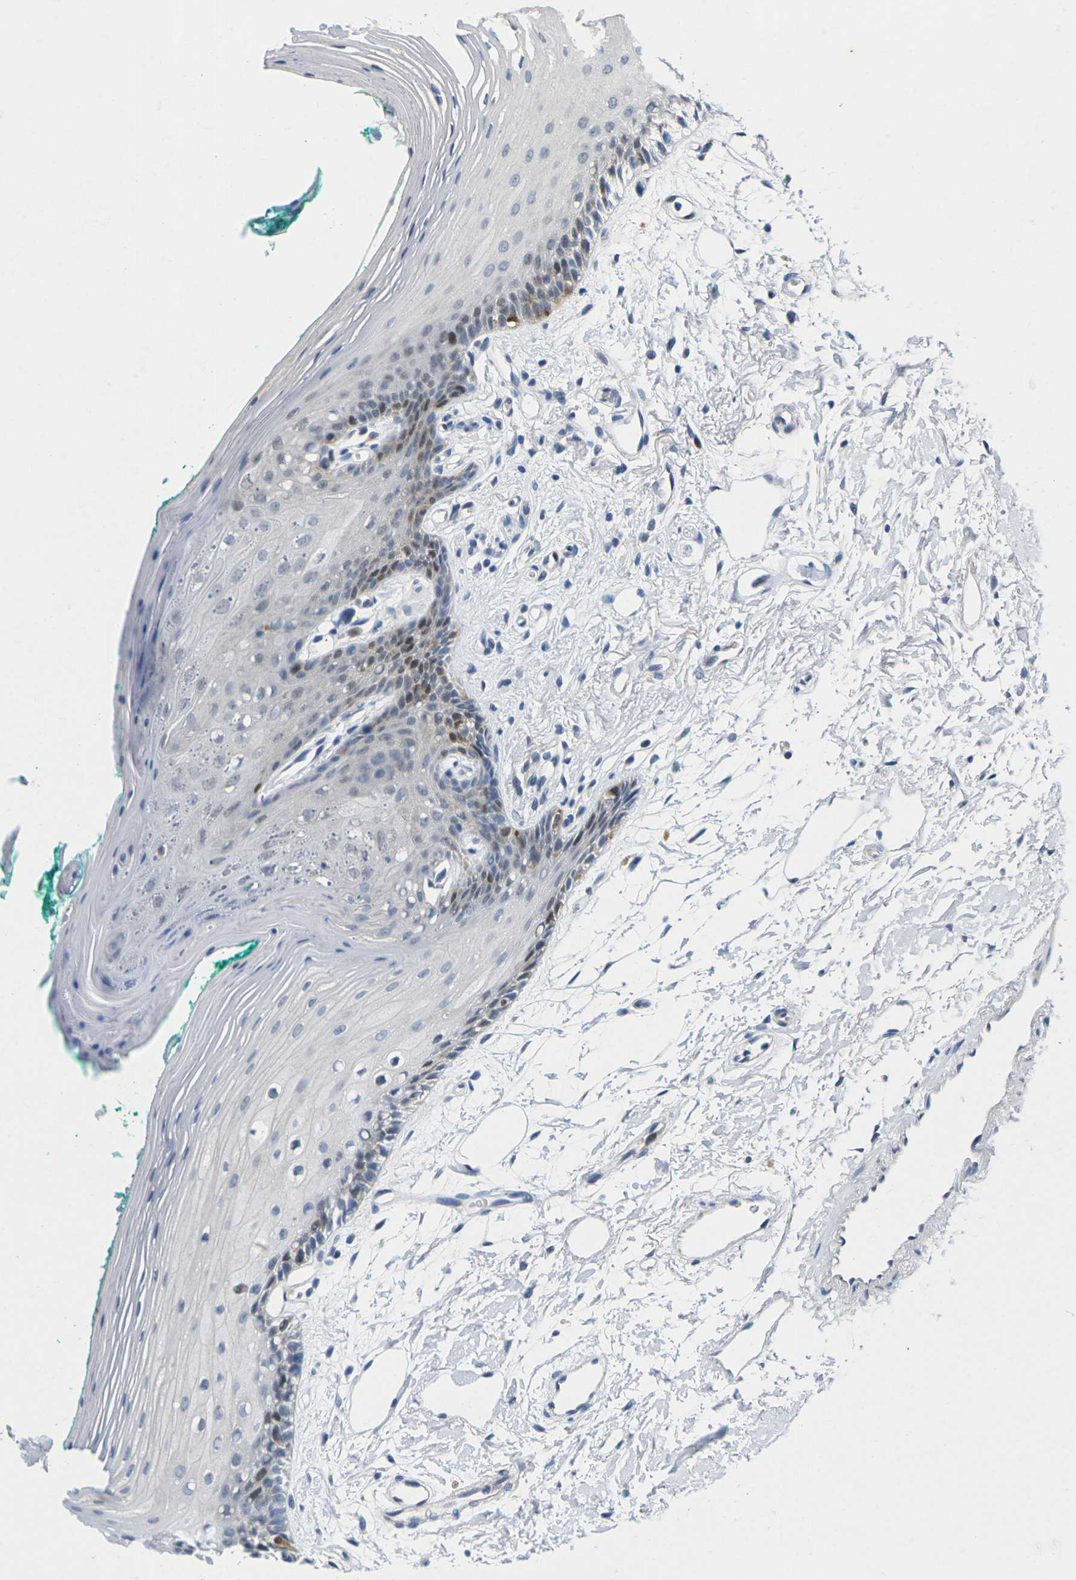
{"staining": {"intensity": "strong", "quantity": "<25%", "location": "nuclear"}, "tissue": "oral mucosa", "cell_type": "Squamous epithelial cells", "image_type": "normal", "snomed": [{"axis": "morphology", "description": "Normal tissue, NOS"}, {"axis": "topography", "description": "Skeletal muscle"}, {"axis": "topography", "description": "Oral tissue"}, {"axis": "topography", "description": "Peripheral nerve tissue"}], "caption": "Oral mucosa stained with IHC reveals strong nuclear expression in about <25% of squamous epithelial cells. Nuclei are stained in blue.", "gene": "CDK2", "patient": {"sex": "female", "age": 84}}